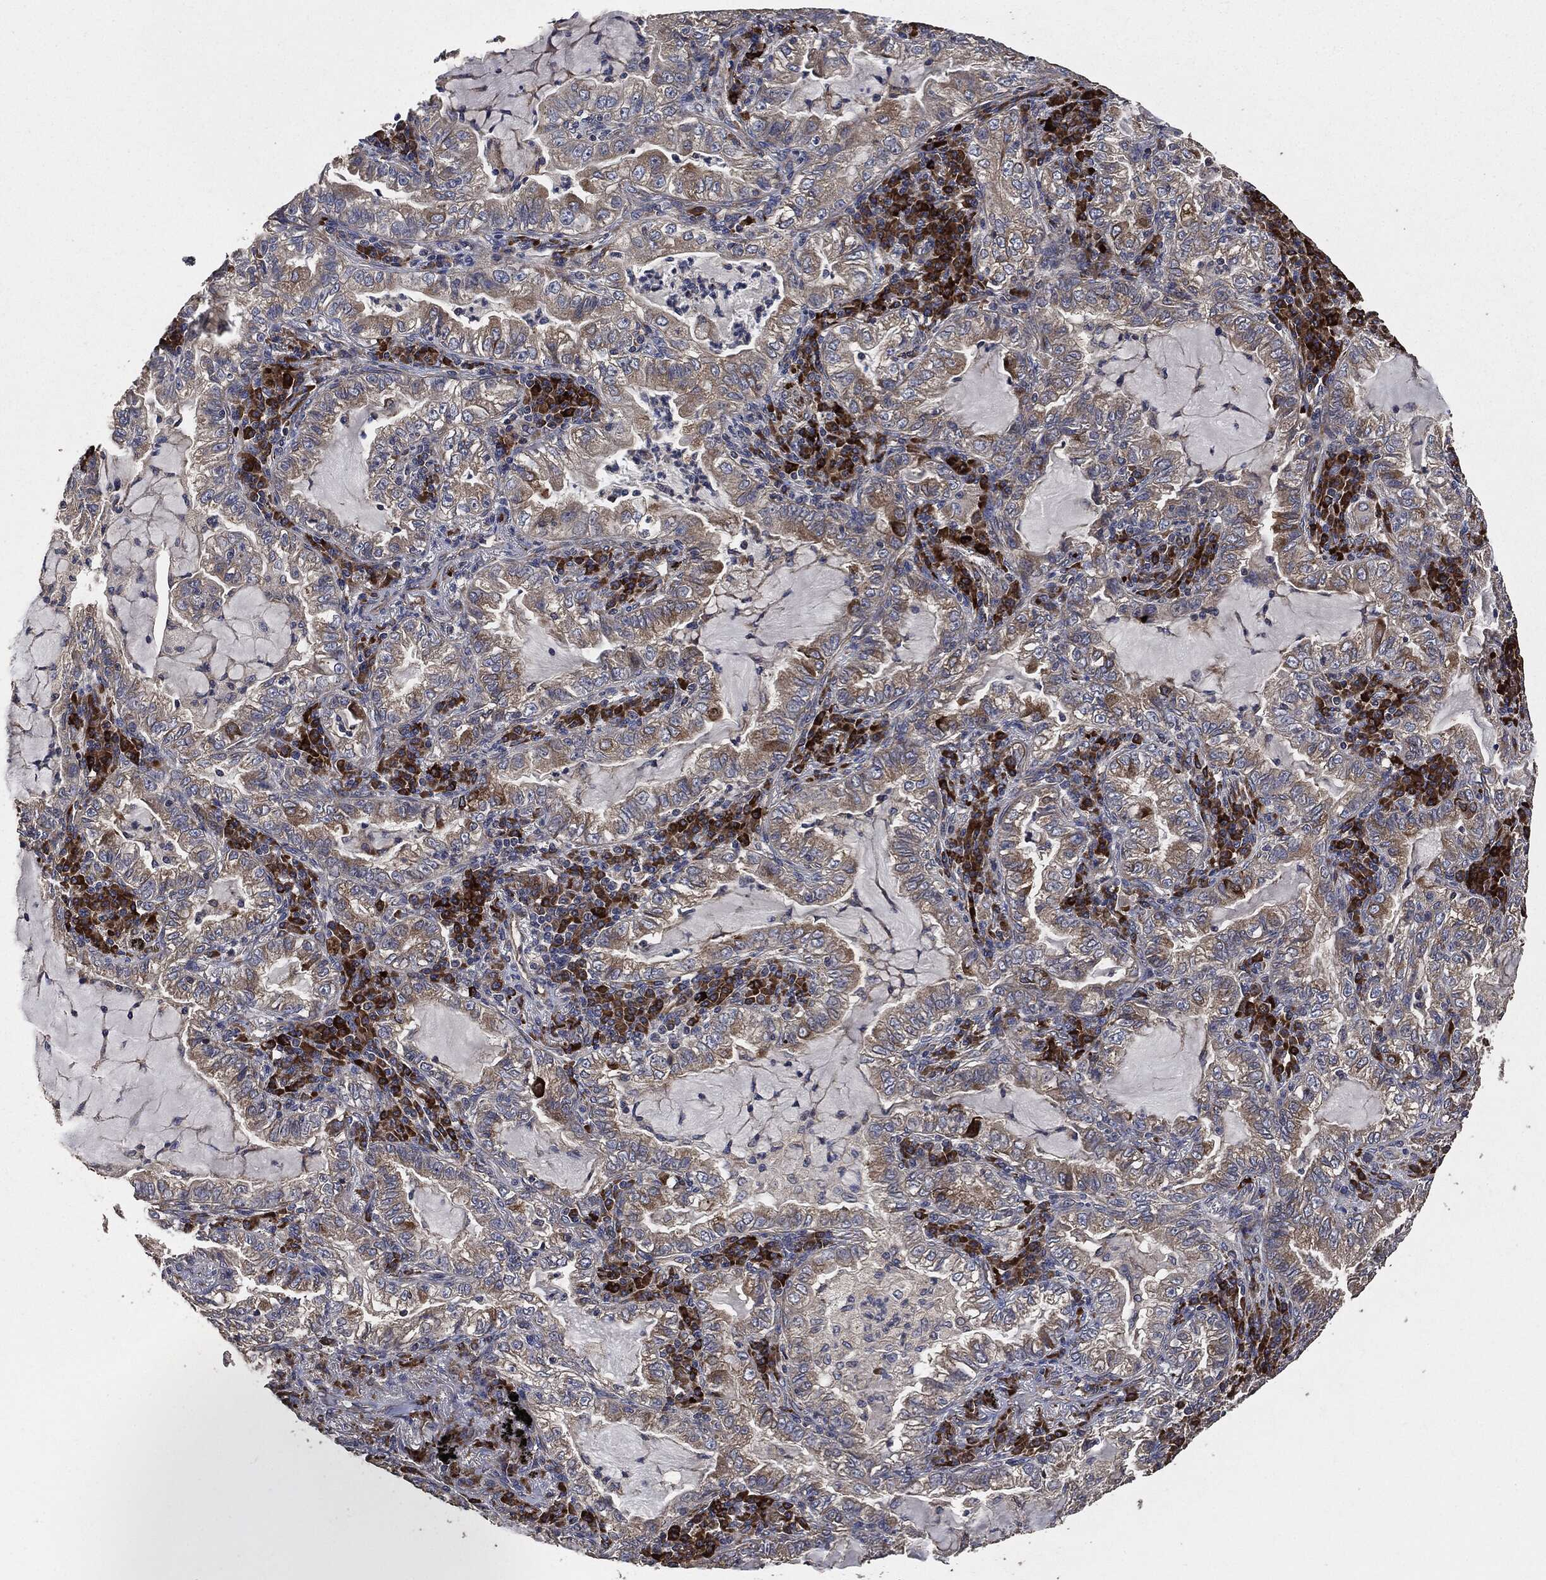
{"staining": {"intensity": "weak", "quantity": "25%-75%", "location": "cytoplasmic/membranous"}, "tissue": "lung cancer", "cell_type": "Tumor cells", "image_type": "cancer", "snomed": [{"axis": "morphology", "description": "Adenocarcinoma, NOS"}, {"axis": "topography", "description": "Lung"}], "caption": "IHC of lung cancer reveals low levels of weak cytoplasmic/membranous expression in approximately 25%-75% of tumor cells.", "gene": "STK3", "patient": {"sex": "female", "age": 73}}